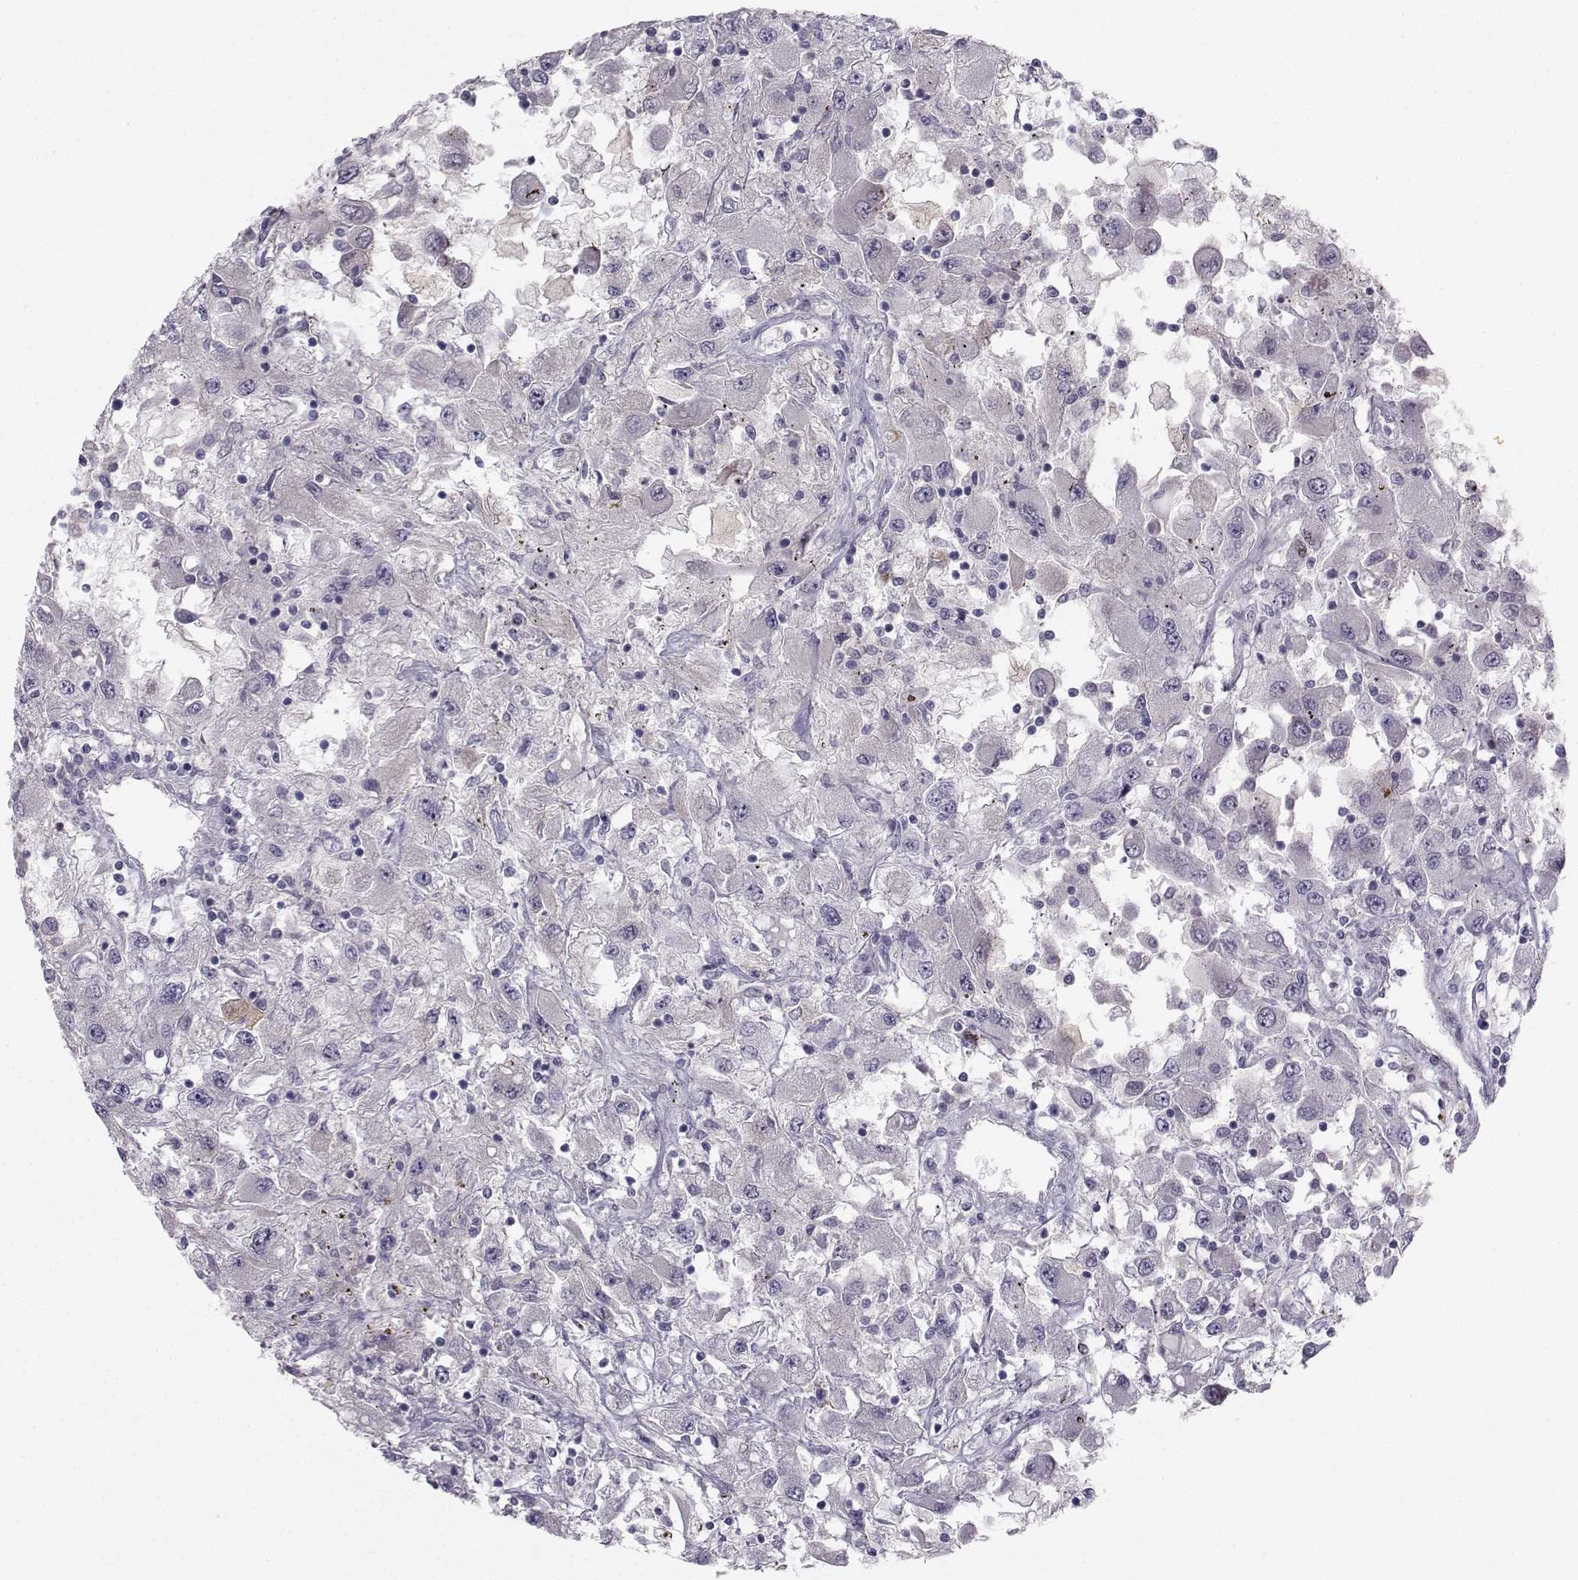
{"staining": {"intensity": "negative", "quantity": "none", "location": "none"}, "tissue": "renal cancer", "cell_type": "Tumor cells", "image_type": "cancer", "snomed": [{"axis": "morphology", "description": "Adenocarcinoma, NOS"}, {"axis": "topography", "description": "Kidney"}], "caption": "A high-resolution photomicrograph shows immunohistochemistry staining of renal cancer, which reveals no significant staining in tumor cells.", "gene": "LRP8", "patient": {"sex": "female", "age": 67}}